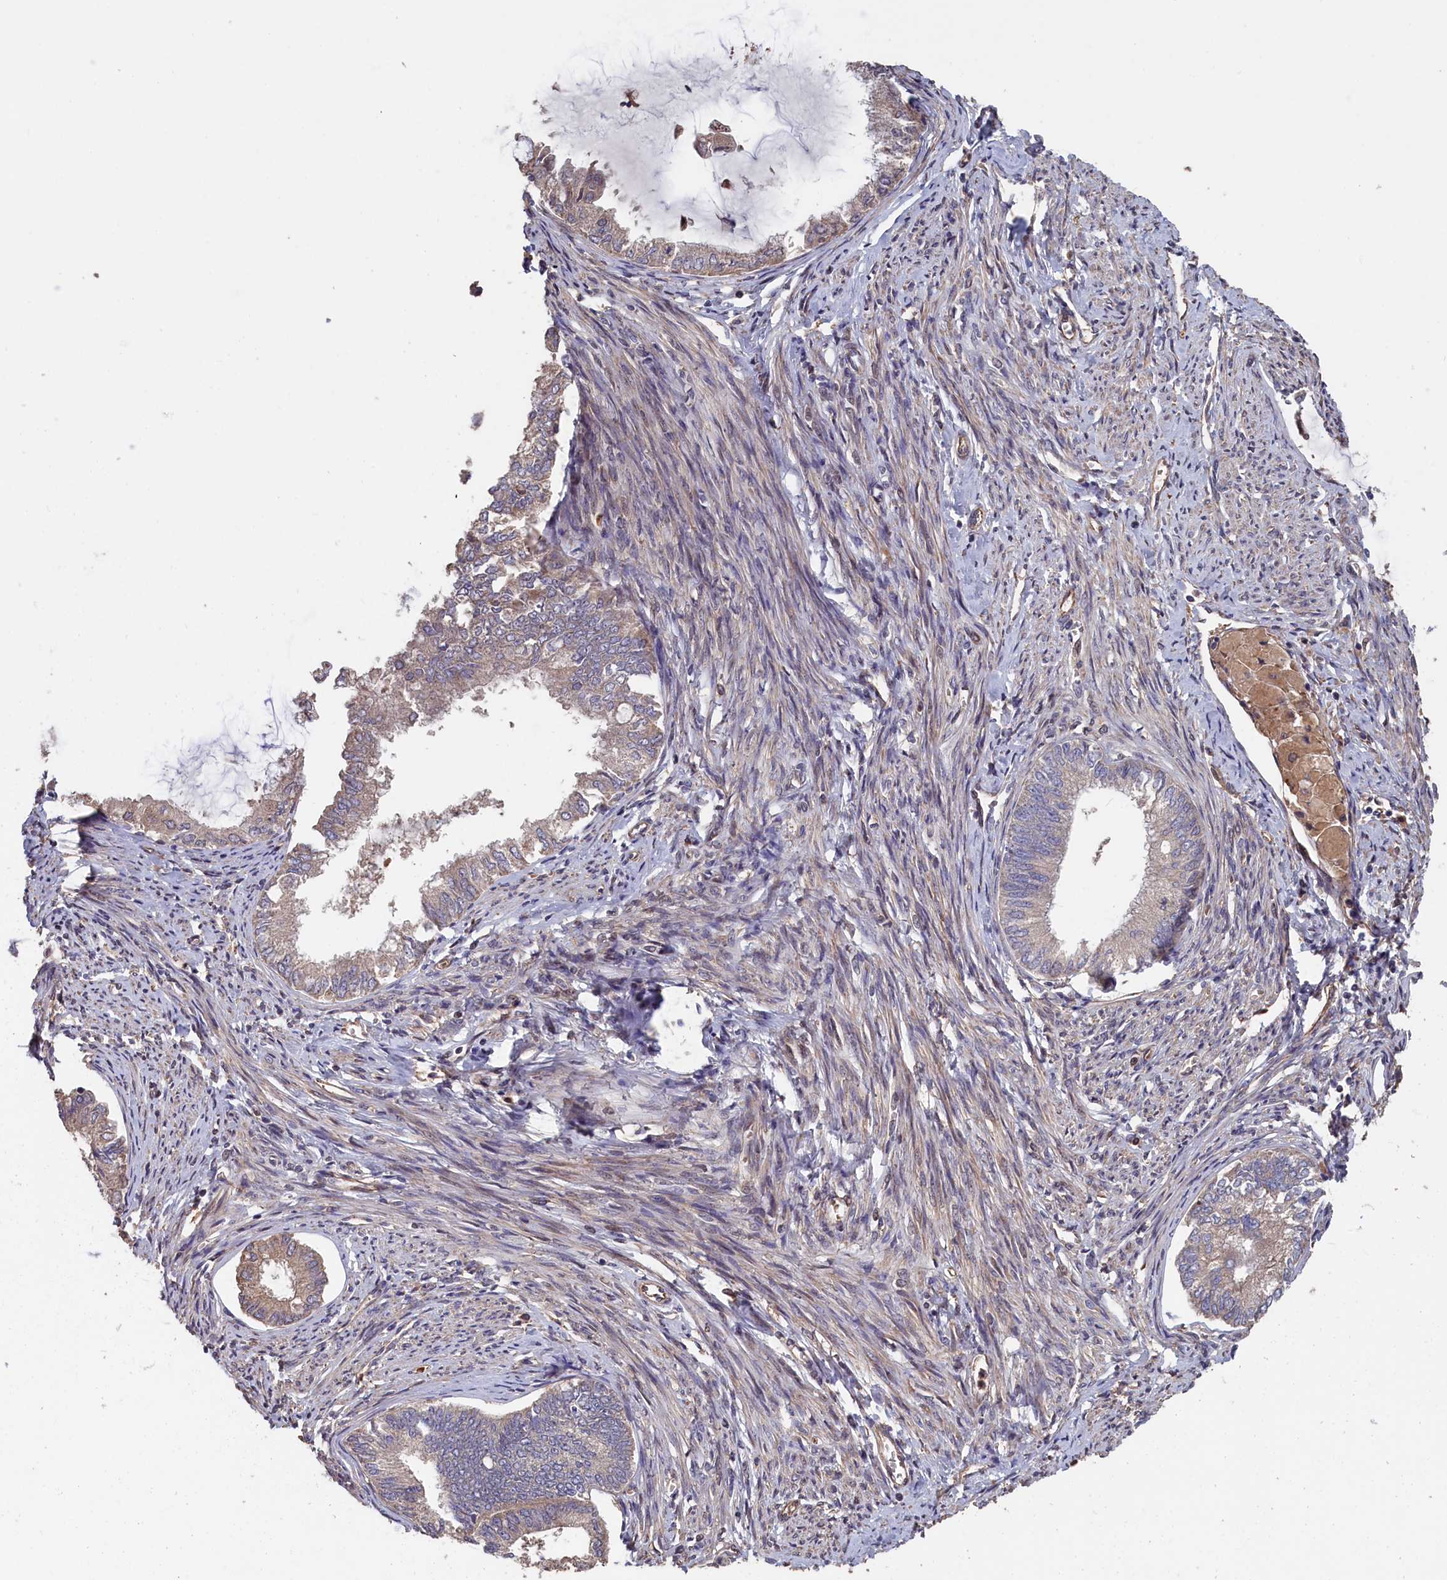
{"staining": {"intensity": "weak", "quantity": "<25%", "location": "cytoplasmic/membranous"}, "tissue": "endometrial cancer", "cell_type": "Tumor cells", "image_type": "cancer", "snomed": [{"axis": "morphology", "description": "Adenocarcinoma, NOS"}, {"axis": "topography", "description": "Endometrium"}], "caption": "DAB immunohistochemical staining of human adenocarcinoma (endometrial) reveals no significant positivity in tumor cells.", "gene": "GREB1L", "patient": {"sex": "female", "age": 86}}